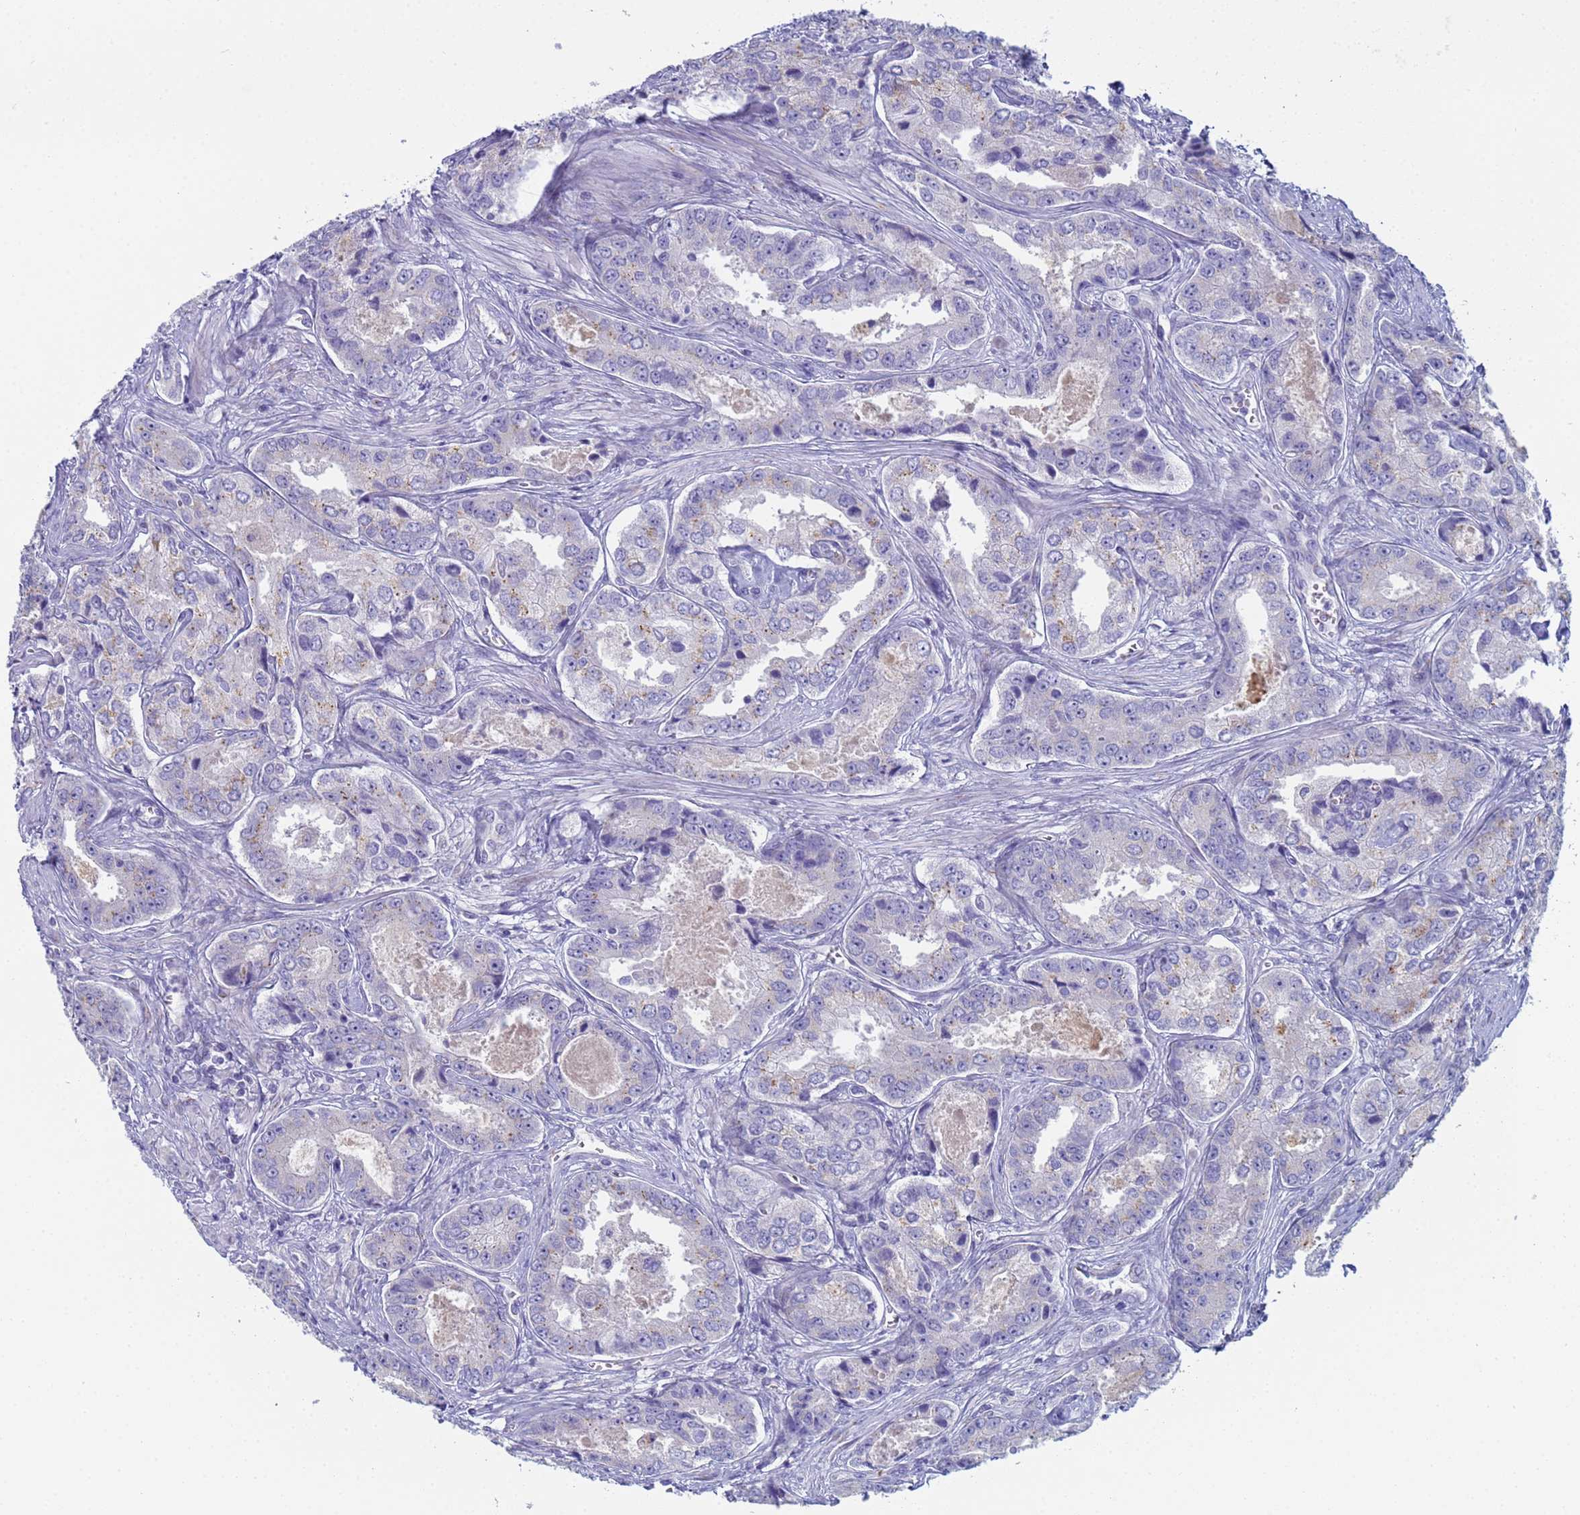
{"staining": {"intensity": "negative", "quantity": "none", "location": "none"}, "tissue": "prostate cancer", "cell_type": "Tumor cells", "image_type": "cancer", "snomed": [{"axis": "morphology", "description": "Adenocarcinoma, Low grade"}, {"axis": "topography", "description": "Prostate"}], "caption": "Prostate cancer was stained to show a protein in brown. There is no significant expression in tumor cells. Brightfield microscopy of IHC stained with DAB (brown) and hematoxylin (blue), captured at high magnification.", "gene": "CR1", "patient": {"sex": "male", "age": 68}}